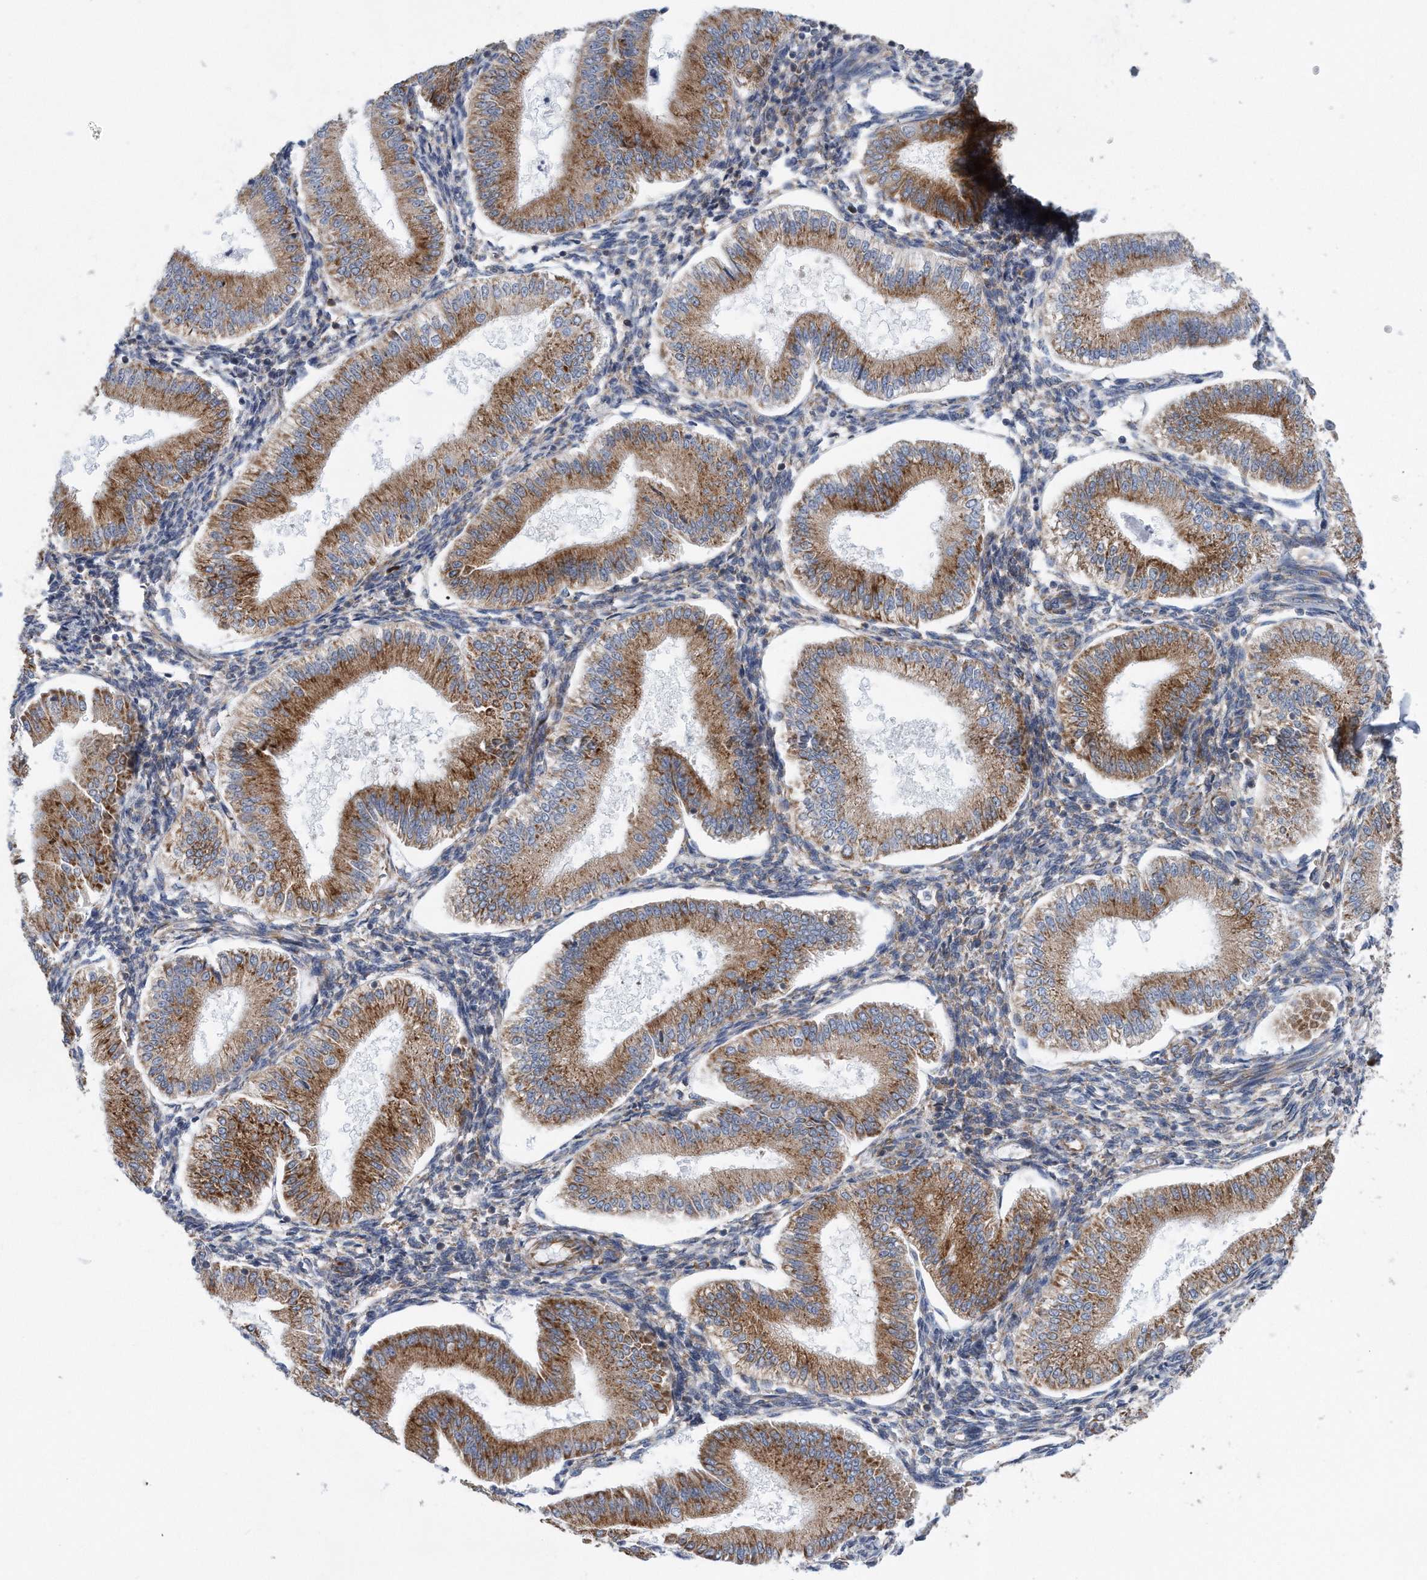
{"staining": {"intensity": "weak", "quantity": "<25%", "location": "cytoplasmic/membranous"}, "tissue": "endometrium", "cell_type": "Cells in endometrial stroma", "image_type": "normal", "snomed": [{"axis": "morphology", "description": "Normal tissue, NOS"}, {"axis": "topography", "description": "Endometrium"}], "caption": "Protein analysis of unremarkable endometrium displays no significant staining in cells in endometrial stroma. (Immunohistochemistry (ihc), brightfield microscopy, high magnification).", "gene": "RPL26L1", "patient": {"sex": "female", "age": 39}}